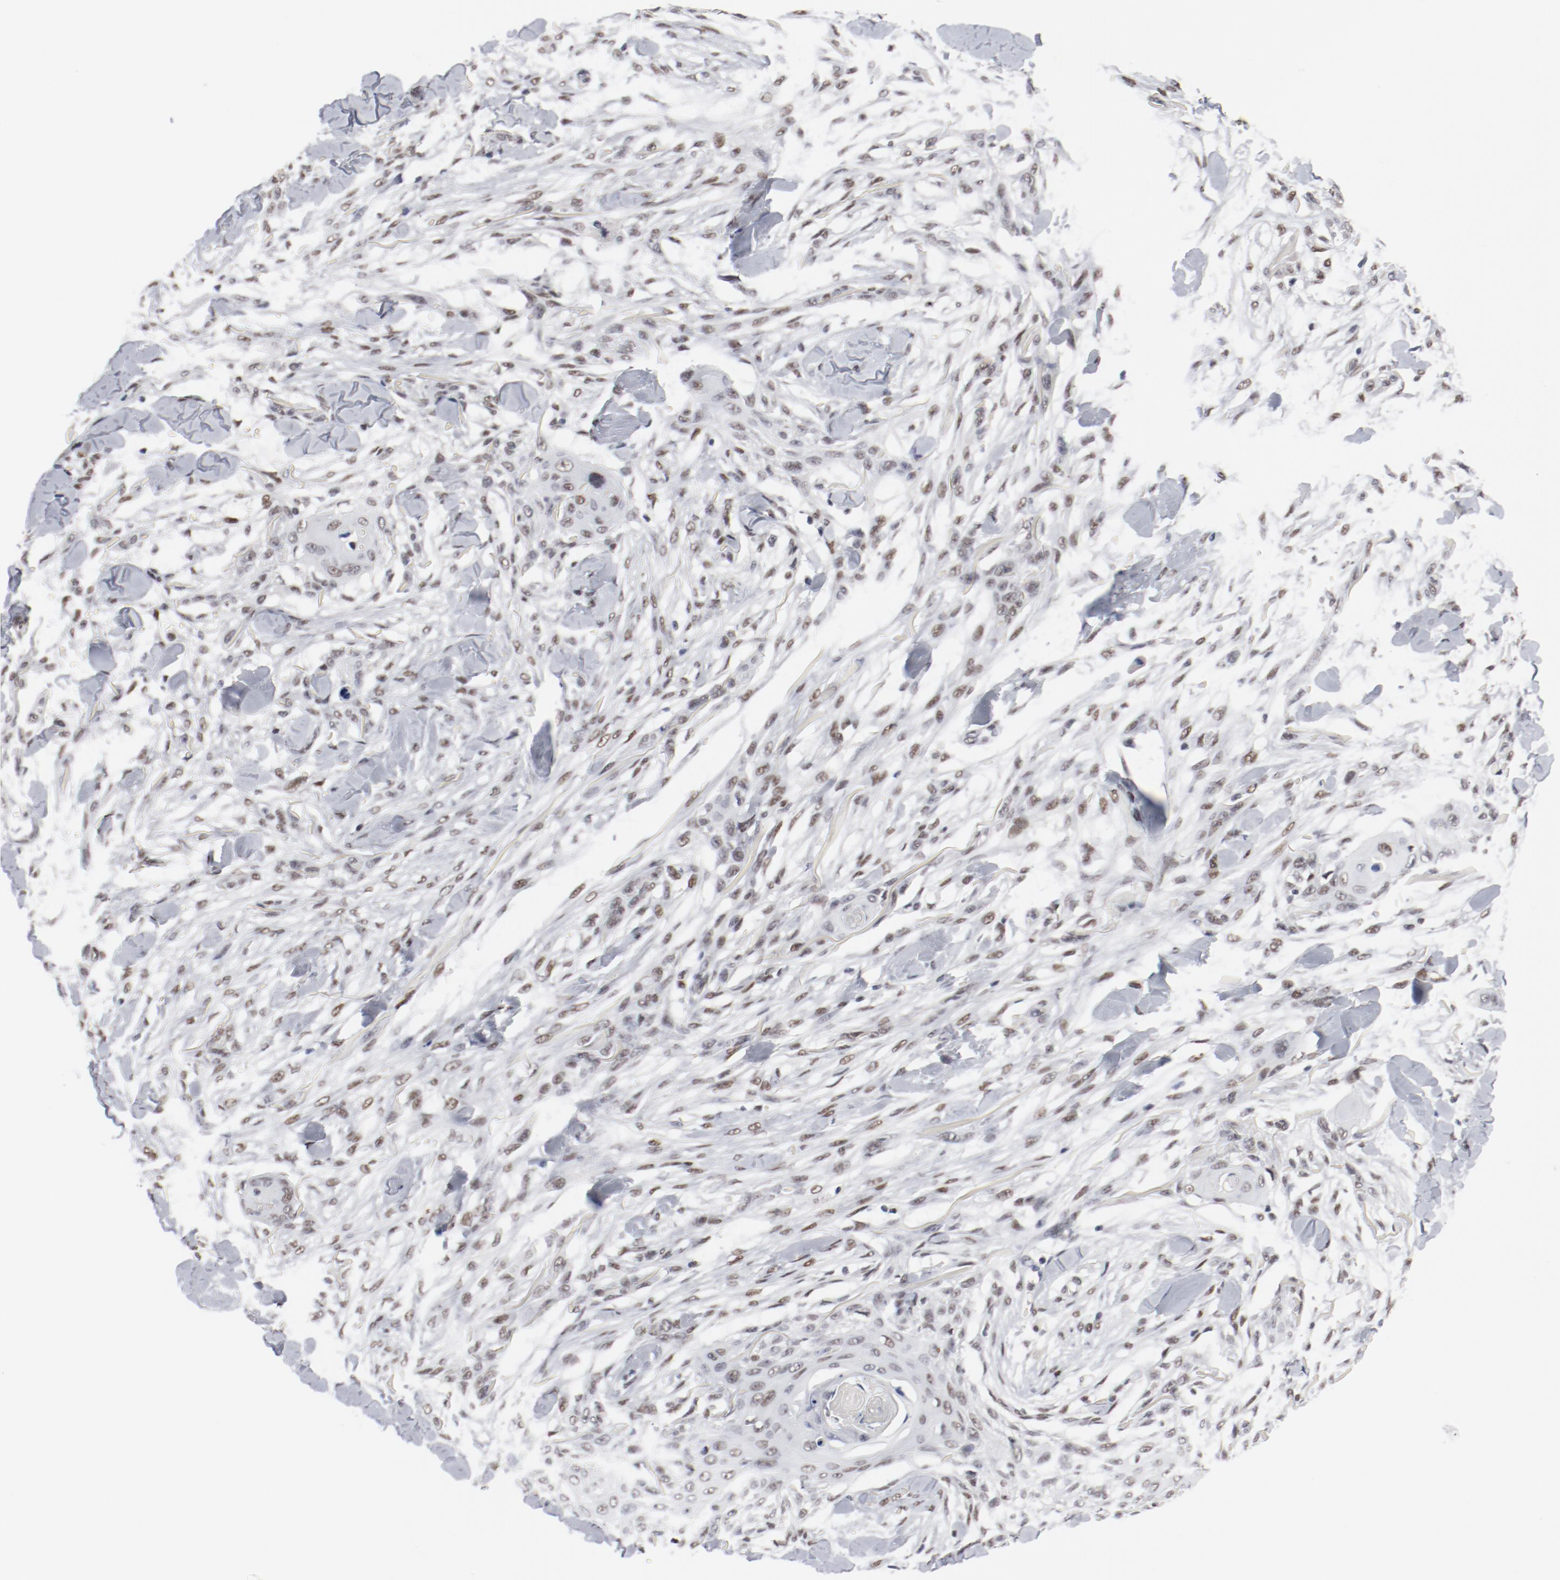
{"staining": {"intensity": "moderate", "quantity": ">75%", "location": "nuclear"}, "tissue": "skin cancer", "cell_type": "Tumor cells", "image_type": "cancer", "snomed": [{"axis": "morphology", "description": "Normal tissue, NOS"}, {"axis": "morphology", "description": "Squamous cell carcinoma, NOS"}, {"axis": "topography", "description": "Skin"}], "caption": "This histopathology image demonstrates immunohistochemistry (IHC) staining of skin squamous cell carcinoma, with medium moderate nuclear staining in approximately >75% of tumor cells.", "gene": "ARNT", "patient": {"sex": "female", "age": 59}}